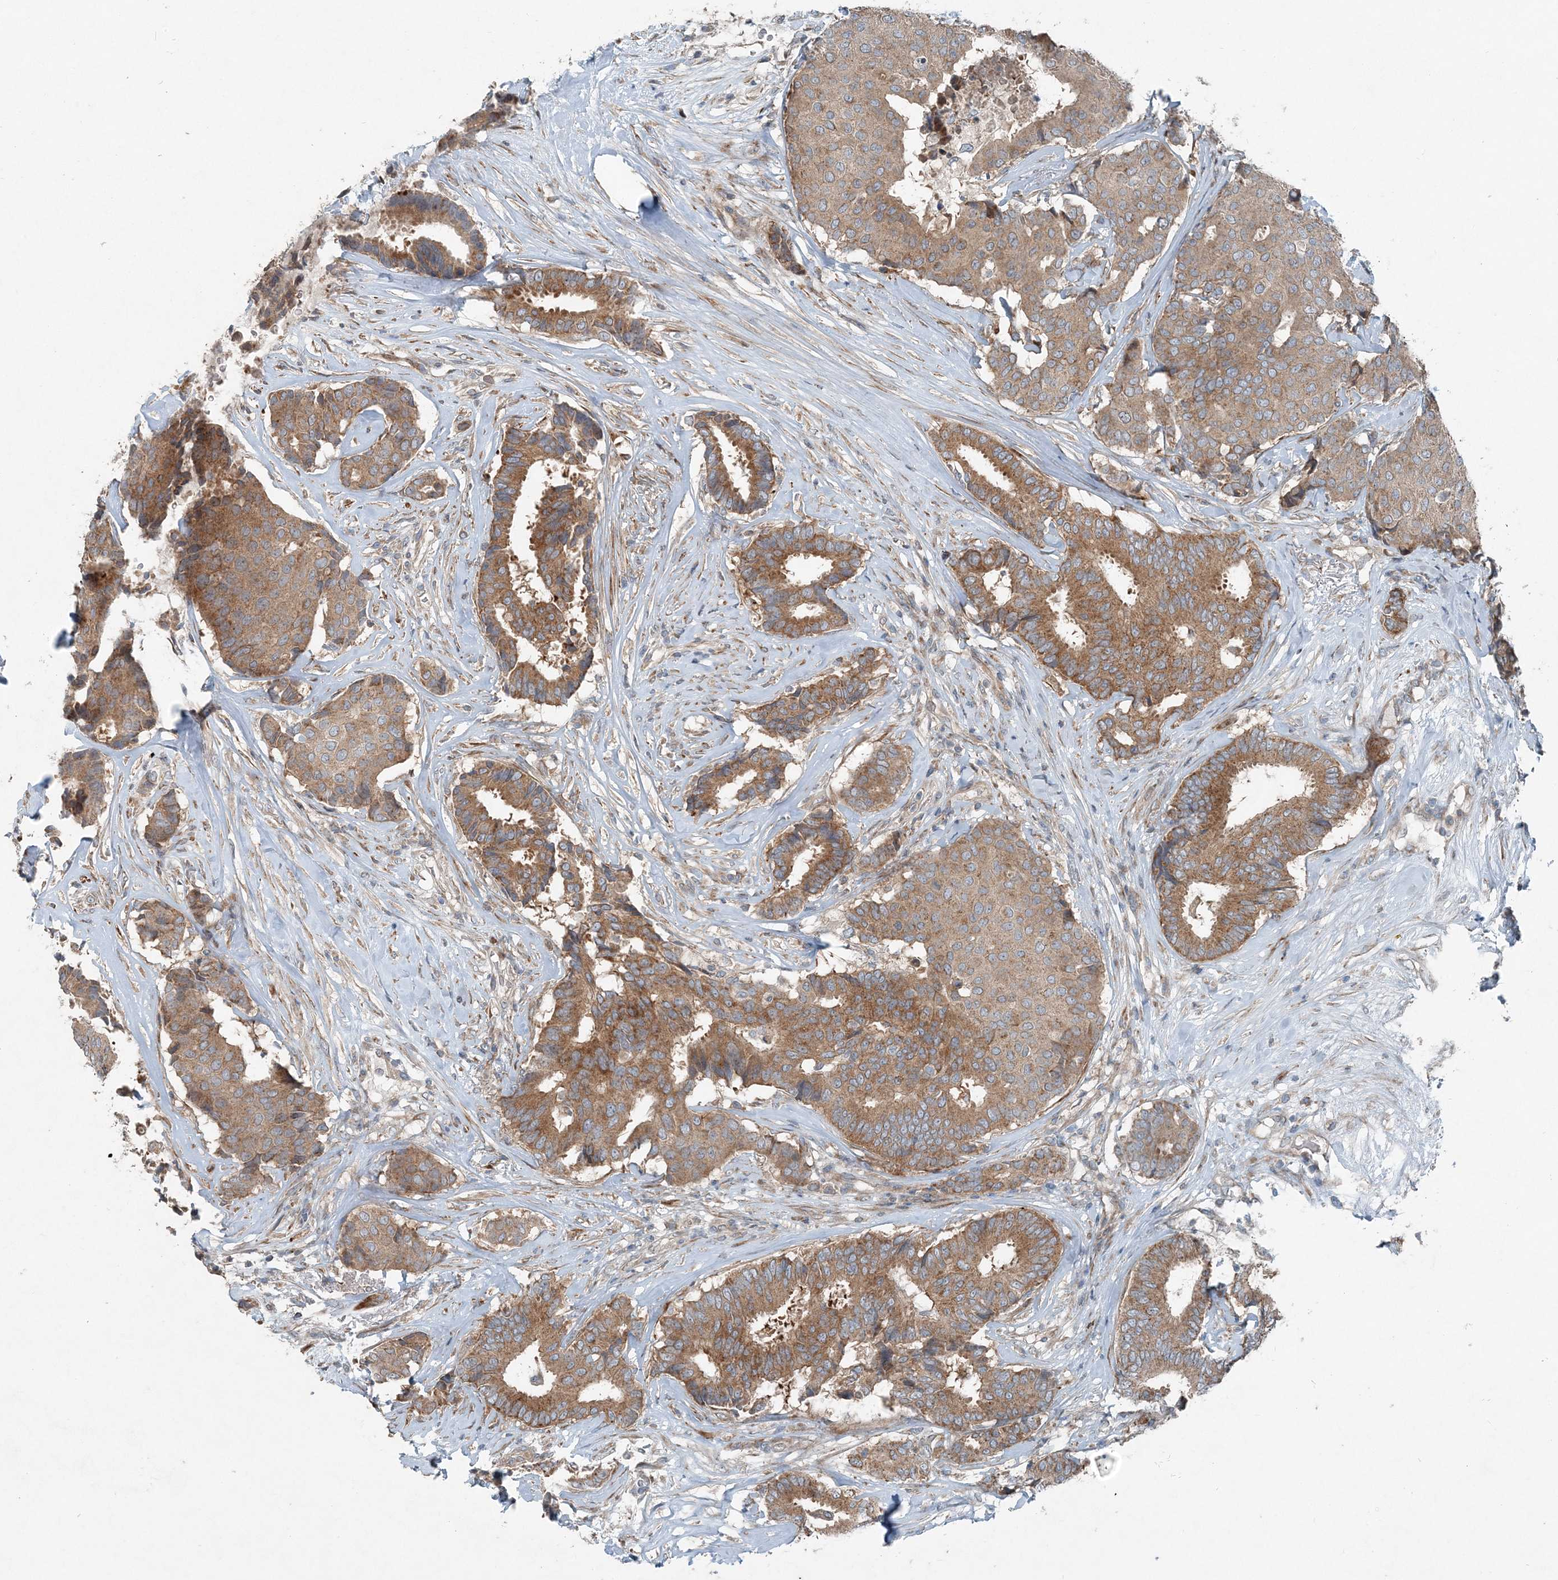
{"staining": {"intensity": "moderate", "quantity": ">75%", "location": "cytoplasmic/membranous"}, "tissue": "breast cancer", "cell_type": "Tumor cells", "image_type": "cancer", "snomed": [{"axis": "morphology", "description": "Duct carcinoma"}, {"axis": "topography", "description": "Breast"}], "caption": "Protein analysis of breast invasive ductal carcinoma tissue shows moderate cytoplasmic/membranous expression in approximately >75% of tumor cells.", "gene": "INTU", "patient": {"sex": "female", "age": 75}}